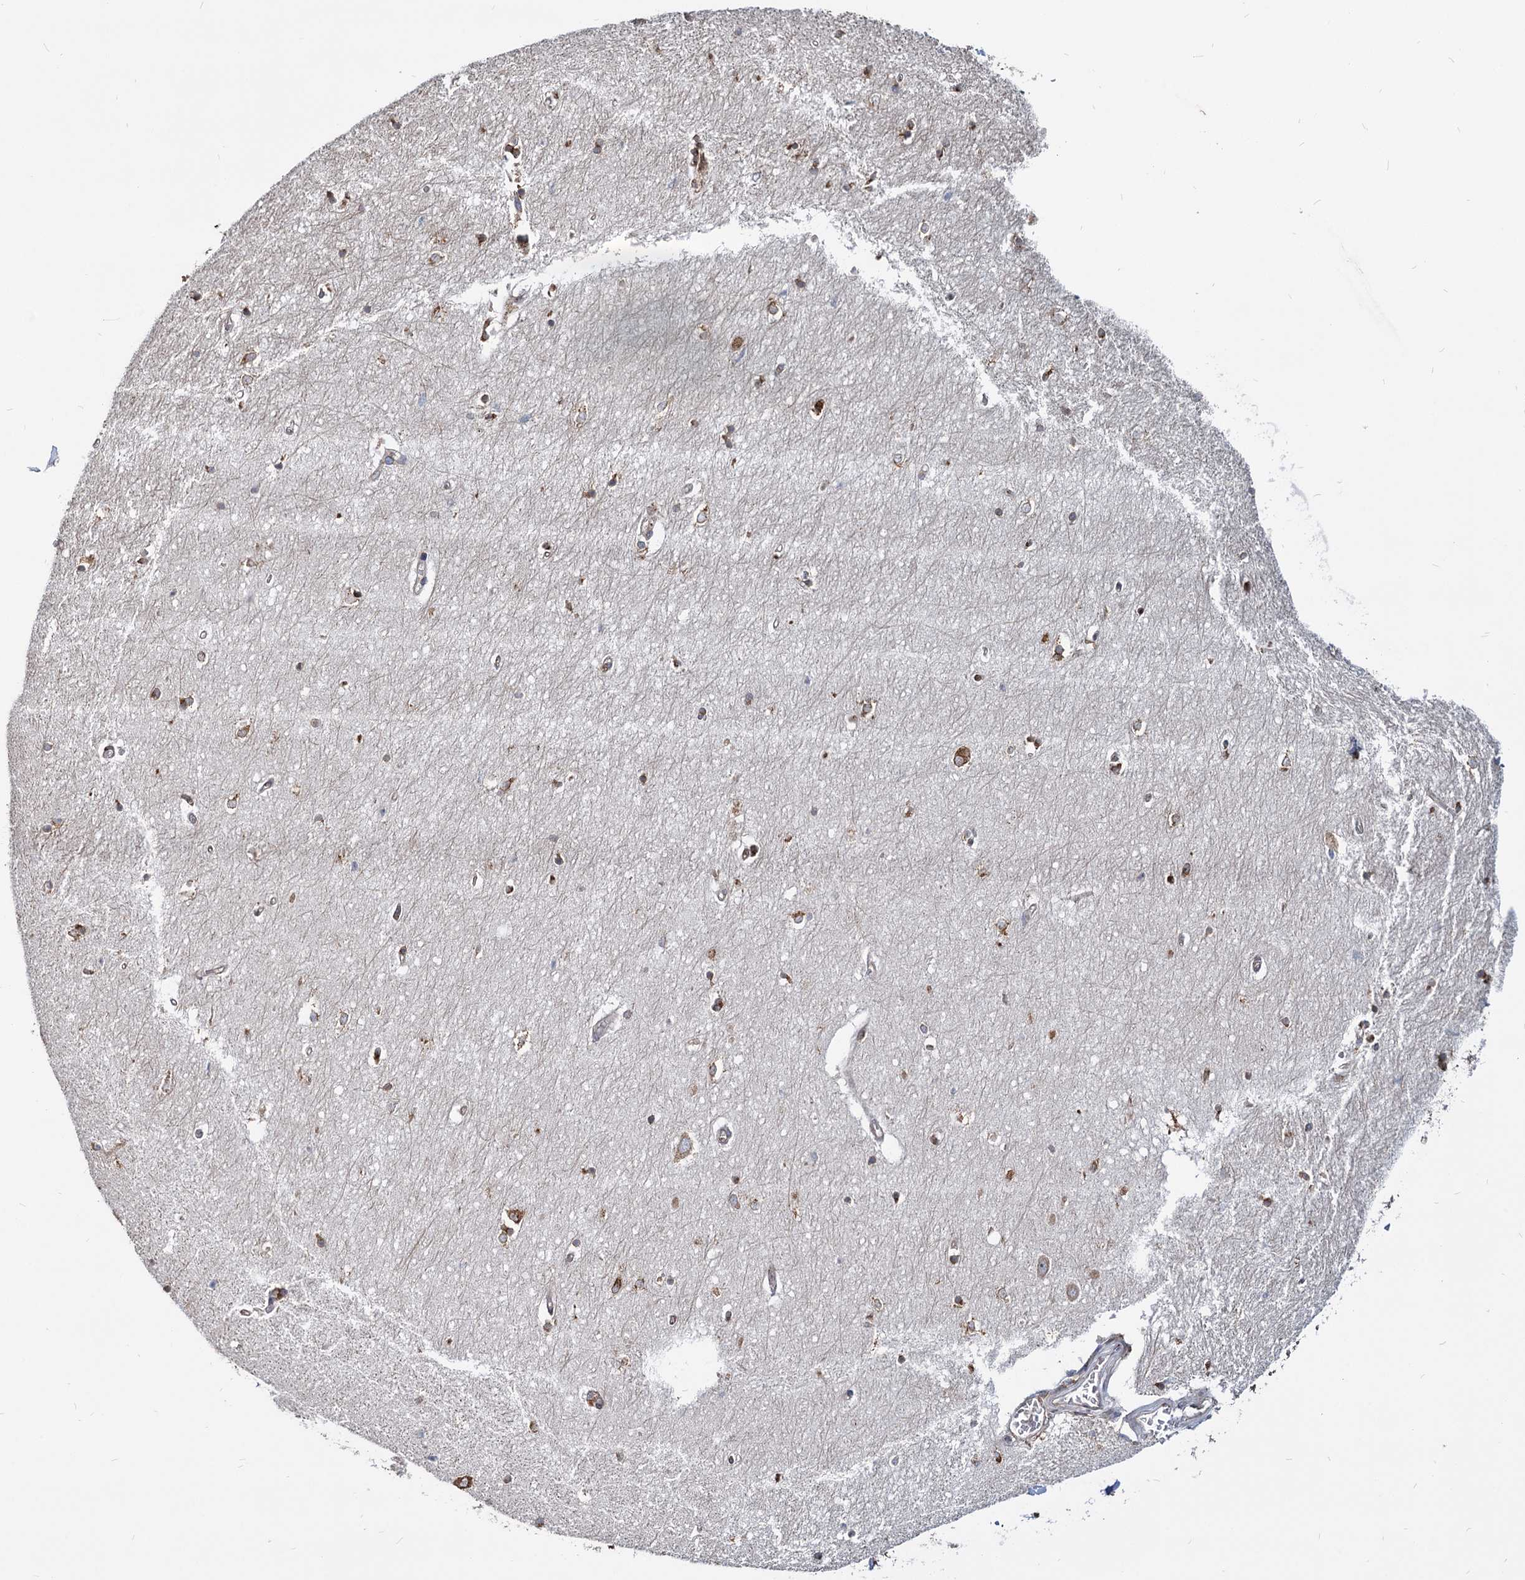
{"staining": {"intensity": "moderate", "quantity": "<25%", "location": "cytoplasmic/membranous"}, "tissue": "hippocampus", "cell_type": "Glial cells", "image_type": "normal", "snomed": [{"axis": "morphology", "description": "Normal tissue, NOS"}, {"axis": "topography", "description": "Hippocampus"}], "caption": "A brown stain highlights moderate cytoplasmic/membranous staining of a protein in glial cells of normal hippocampus.", "gene": "SAAL1", "patient": {"sex": "female", "age": 64}}